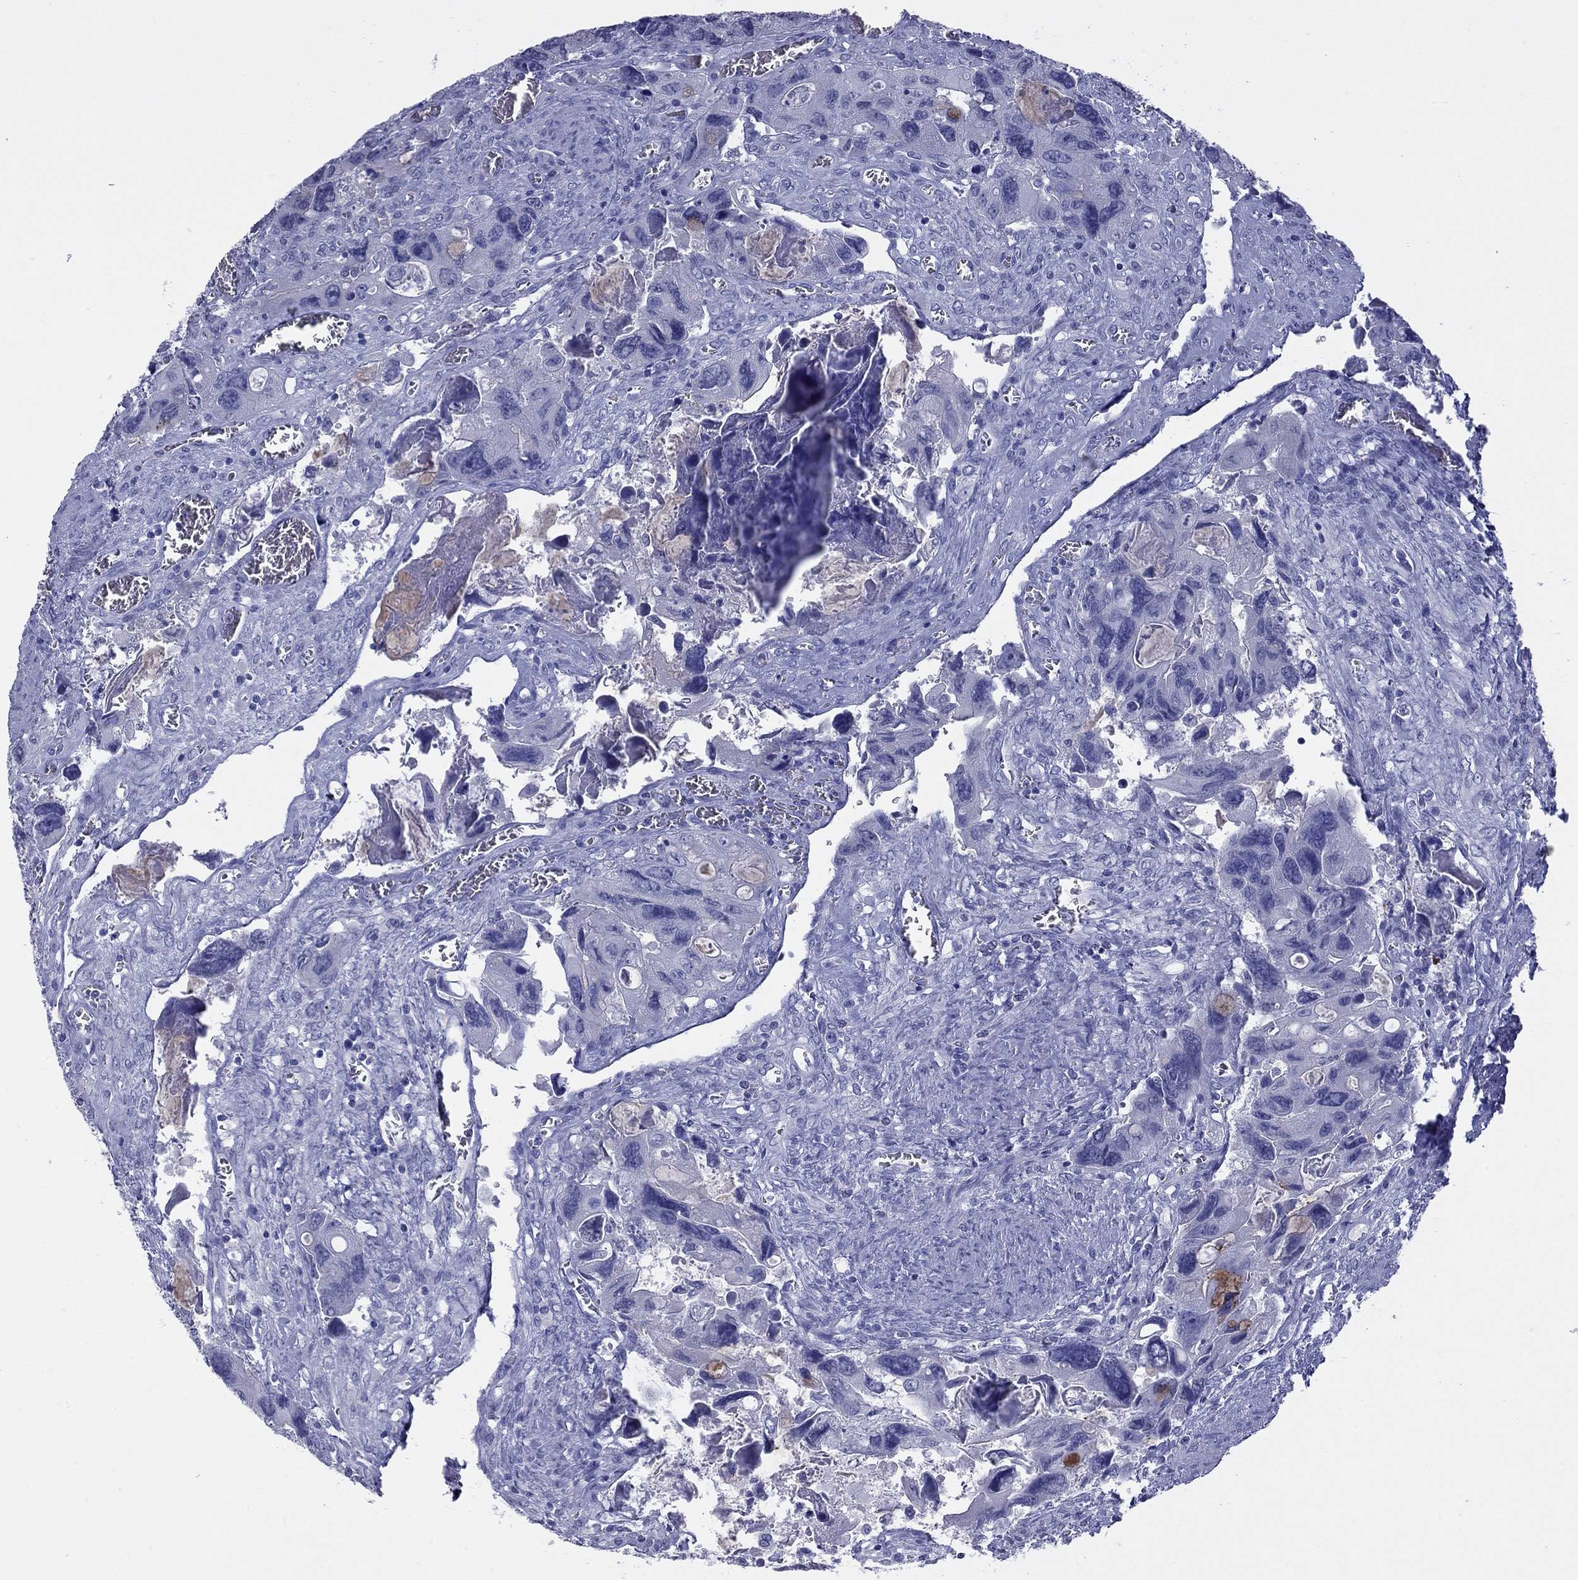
{"staining": {"intensity": "negative", "quantity": "none", "location": "none"}, "tissue": "colorectal cancer", "cell_type": "Tumor cells", "image_type": "cancer", "snomed": [{"axis": "morphology", "description": "Adenocarcinoma, NOS"}, {"axis": "topography", "description": "Rectum"}], "caption": "Tumor cells show no significant expression in colorectal cancer (adenocarcinoma).", "gene": "KLRG1", "patient": {"sex": "male", "age": 62}}